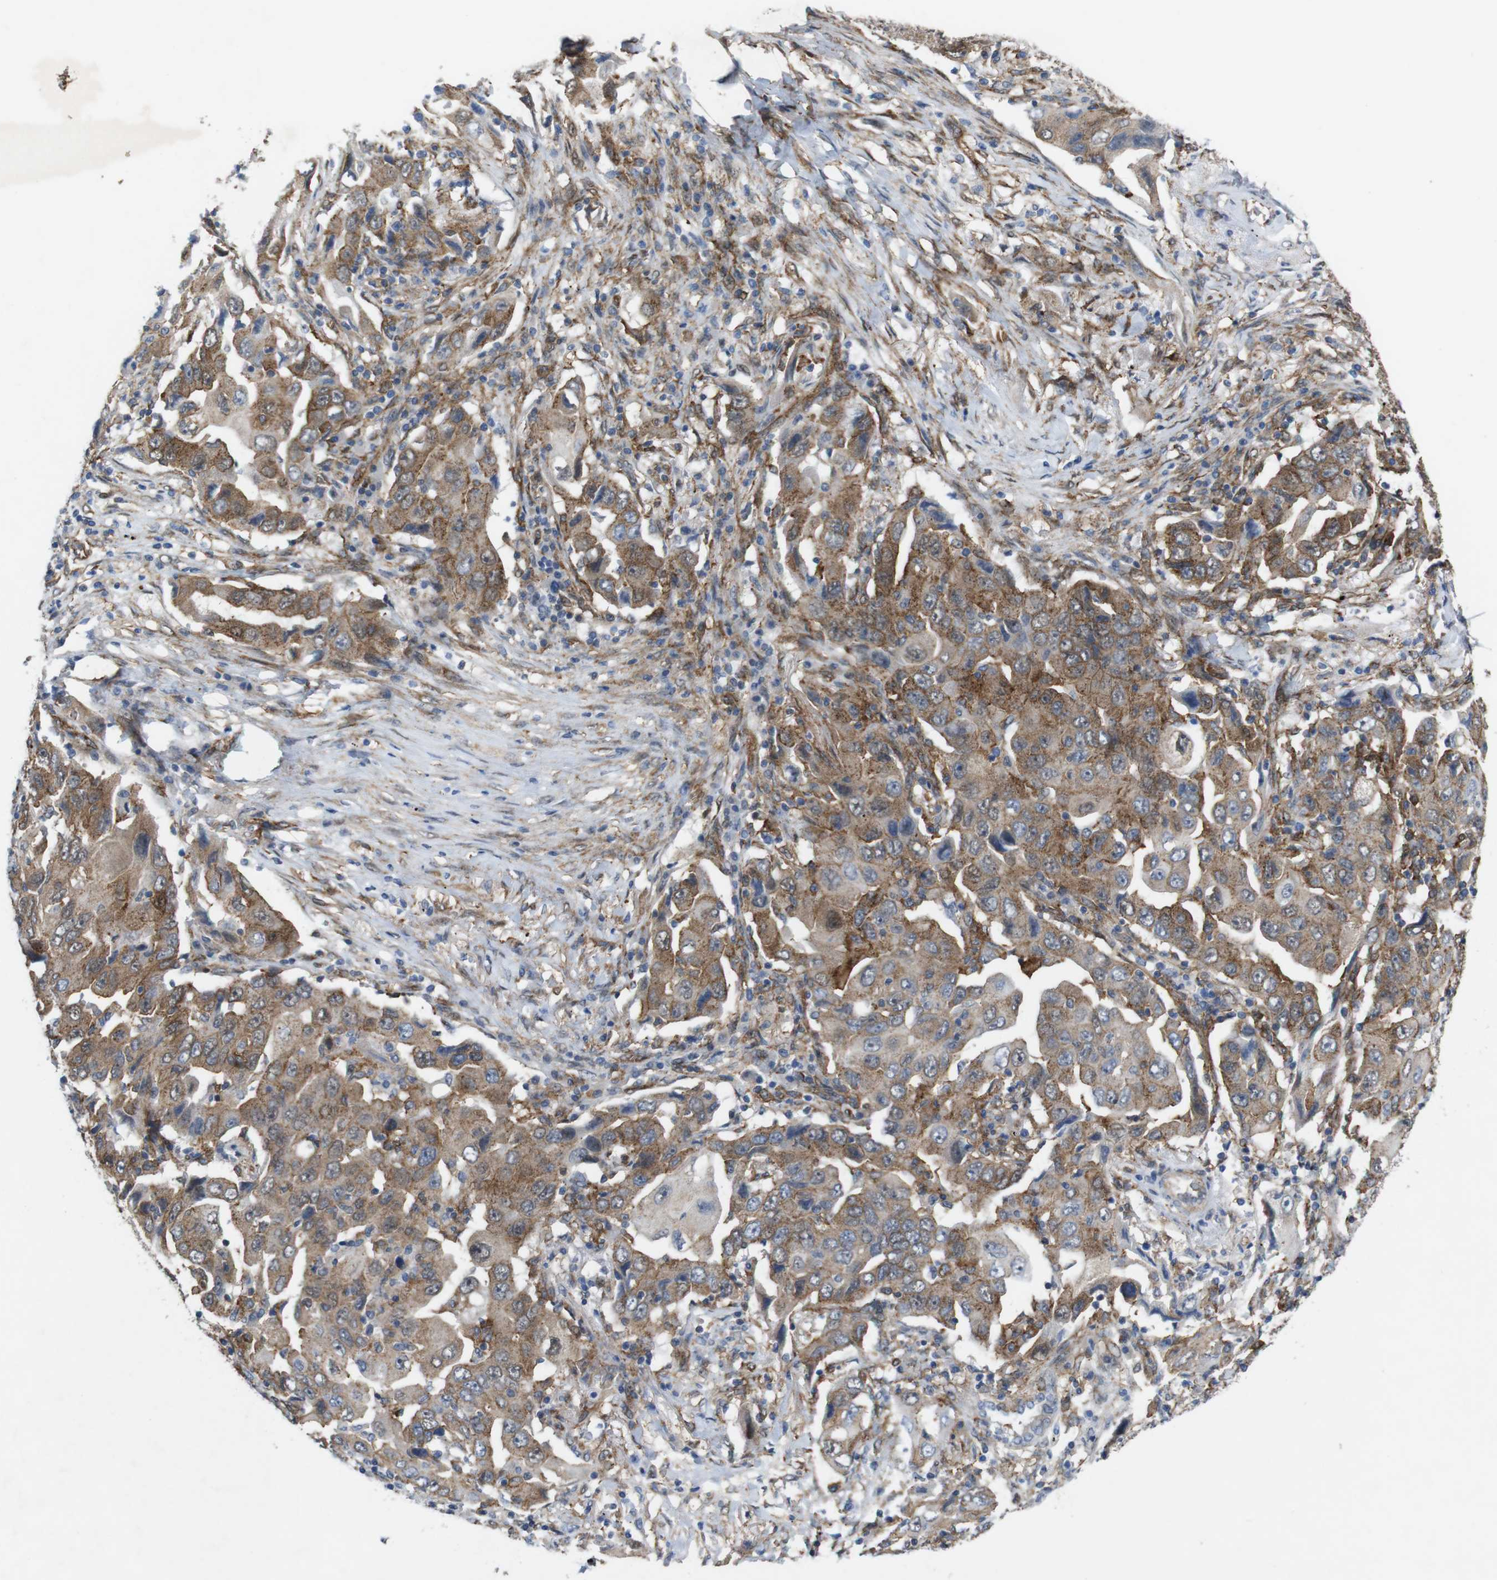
{"staining": {"intensity": "moderate", "quantity": ">75%", "location": "cytoplasmic/membranous"}, "tissue": "lung cancer", "cell_type": "Tumor cells", "image_type": "cancer", "snomed": [{"axis": "morphology", "description": "Adenocarcinoma, NOS"}, {"axis": "topography", "description": "Lung"}], "caption": "Tumor cells demonstrate medium levels of moderate cytoplasmic/membranous positivity in approximately >75% of cells in adenocarcinoma (lung). (Brightfield microscopy of DAB IHC at high magnification).", "gene": "PTGER4", "patient": {"sex": "female", "age": 65}}